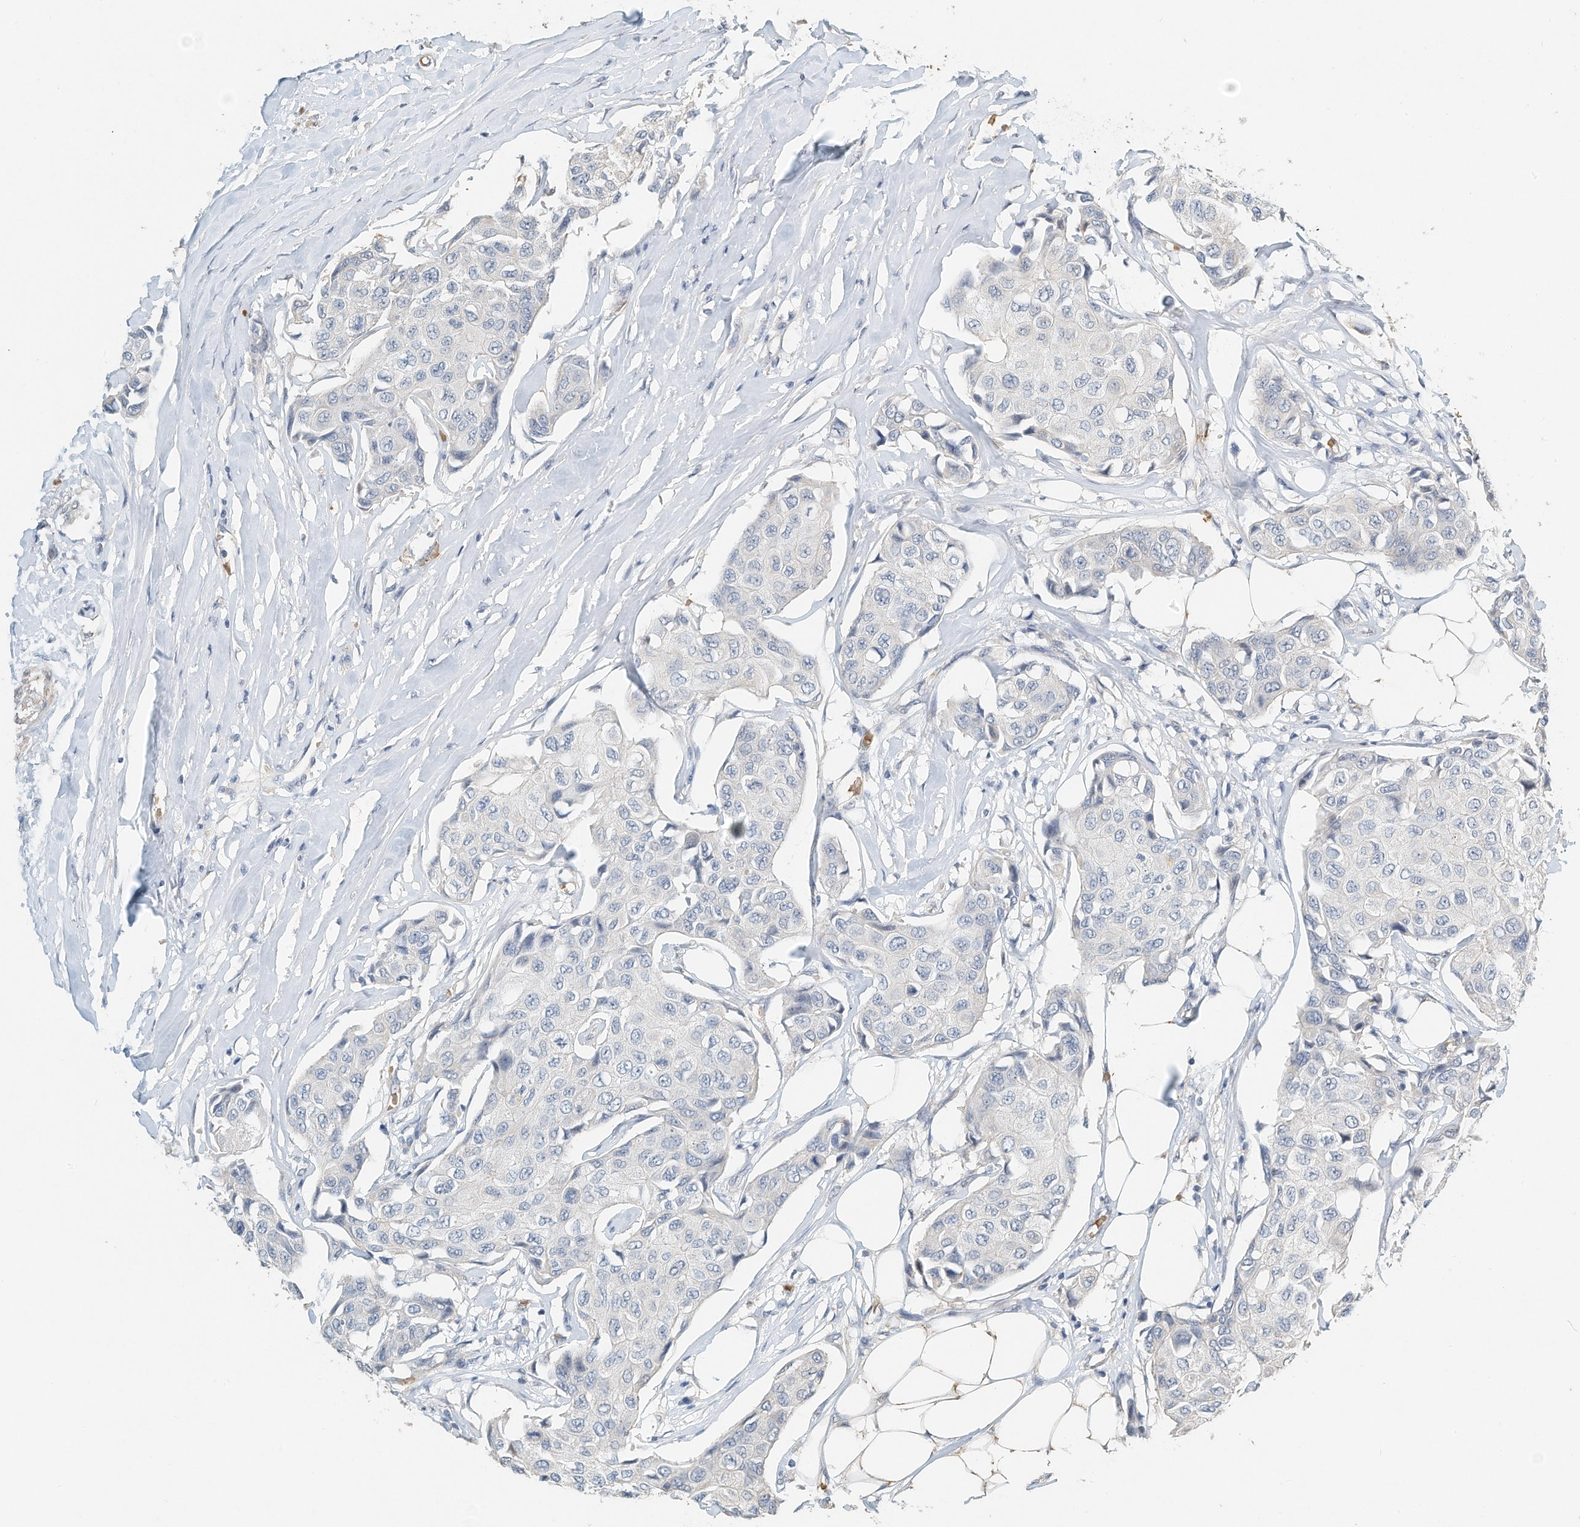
{"staining": {"intensity": "negative", "quantity": "none", "location": "none"}, "tissue": "breast cancer", "cell_type": "Tumor cells", "image_type": "cancer", "snomed": [{"axis": "morphology", "description": "Duct carcinoma"}, {"axis": "topography", "description": "Breast"}], "caption": "Tumor cells show no significant protein positivity in breast cancer (infiltrating ductal carcinoma).", "gene": "RCAN3", "patient": {"sex": "female", "age": 80}}